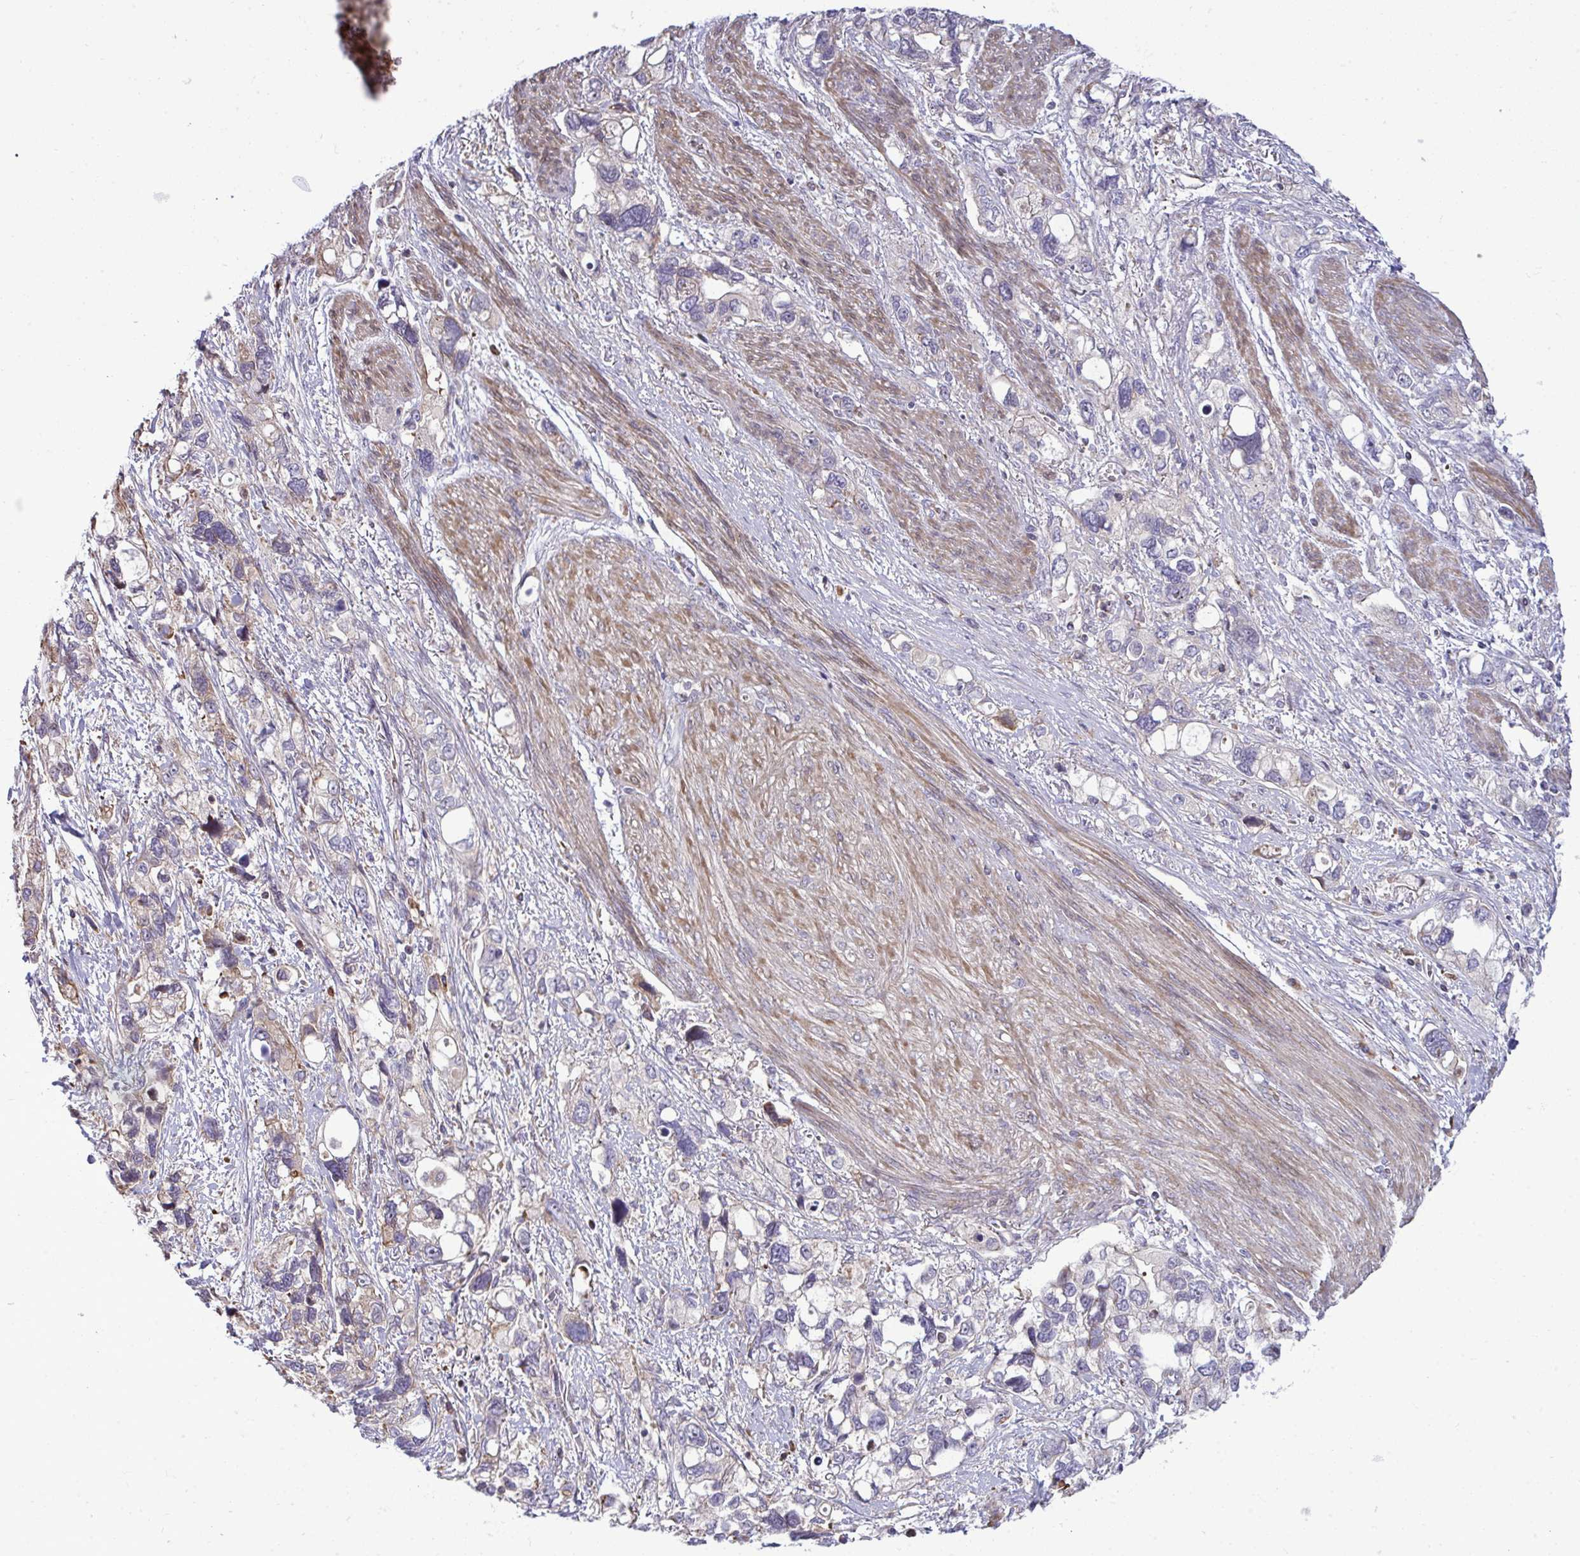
{"staining": {"intensity": "negative", "quantity": "none", "location": "none"}, "tissue": "stomach cancer", "cell_type": "Tumor cells", "image_type": "cancer", "snomed": [{"axis": "morphology", "description": "Adenocarcinoma, NOS"}, {"axis": "topography", "description": "Stomach, upper"}], "caption": "Protein analysis of adenocarcinoma (stomach) reveals no significant expression in tumor cells.", "gene": "ZSCAN9", "patient": {"sex": "female", "age": 81}}